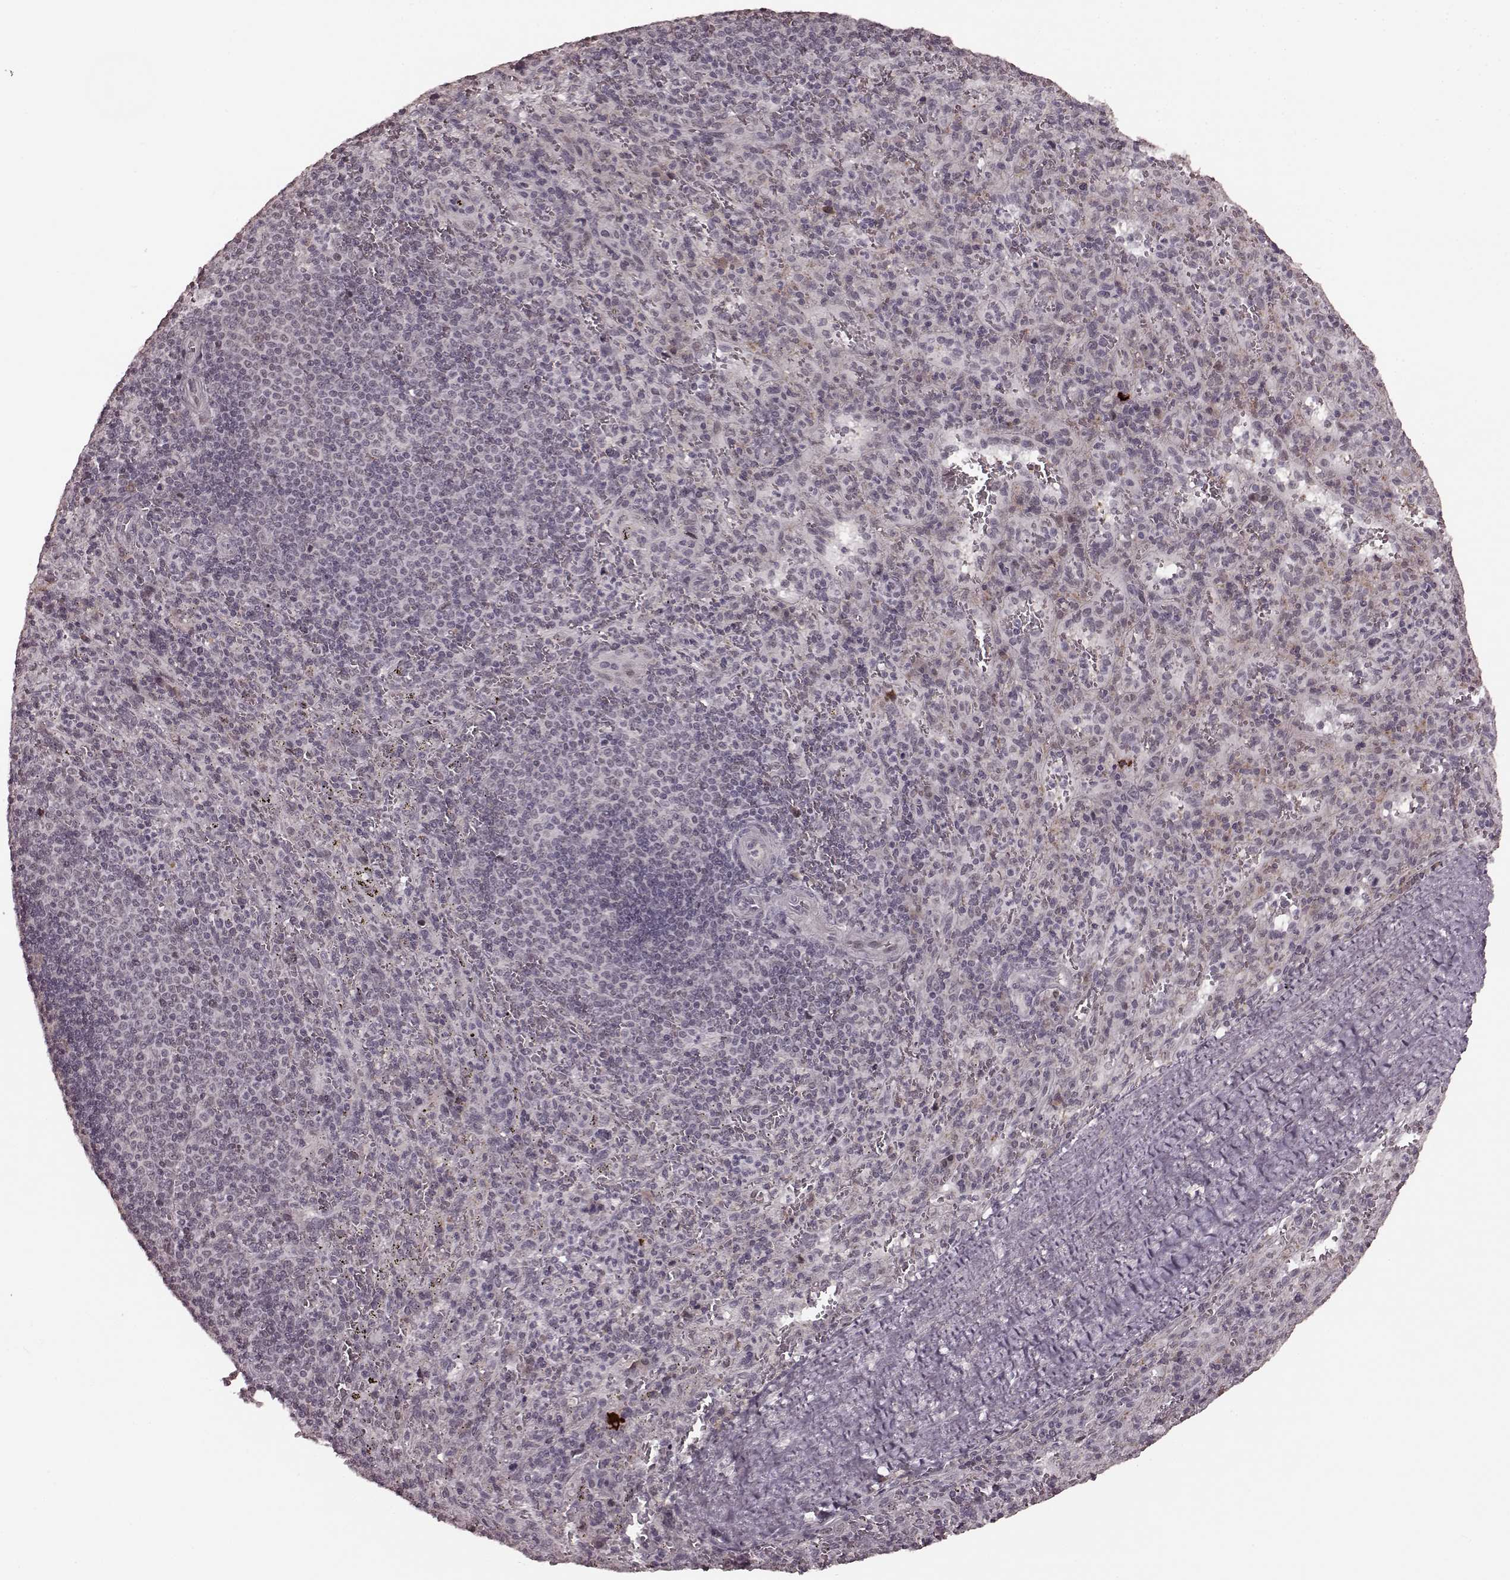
{"staining": {"intensity": "strong", "quantity": "<25%", "location": "cytoplasmic/membranous"}, "tissue": "spleen", "cell_type": "Cells in red pulp", "image_type": "normal", "snomed": [{"axis": "morphology", "description": "Normal tissue, NOS"}, {"axis": "topography", "description": "Spleen"}], "caption": "Immunohistochemistry (IHC) (DAB (3,3'-diaminobenzidine)) staining of normal spleen displays strong cytoplasmic/membranous protein staining in approximately <25% of cells in red pulp. The protein is shown in brown color, while the nuclei are stained blue.", "gene": "PLCB4", "patient": {"sex": "male", "age": 57}}